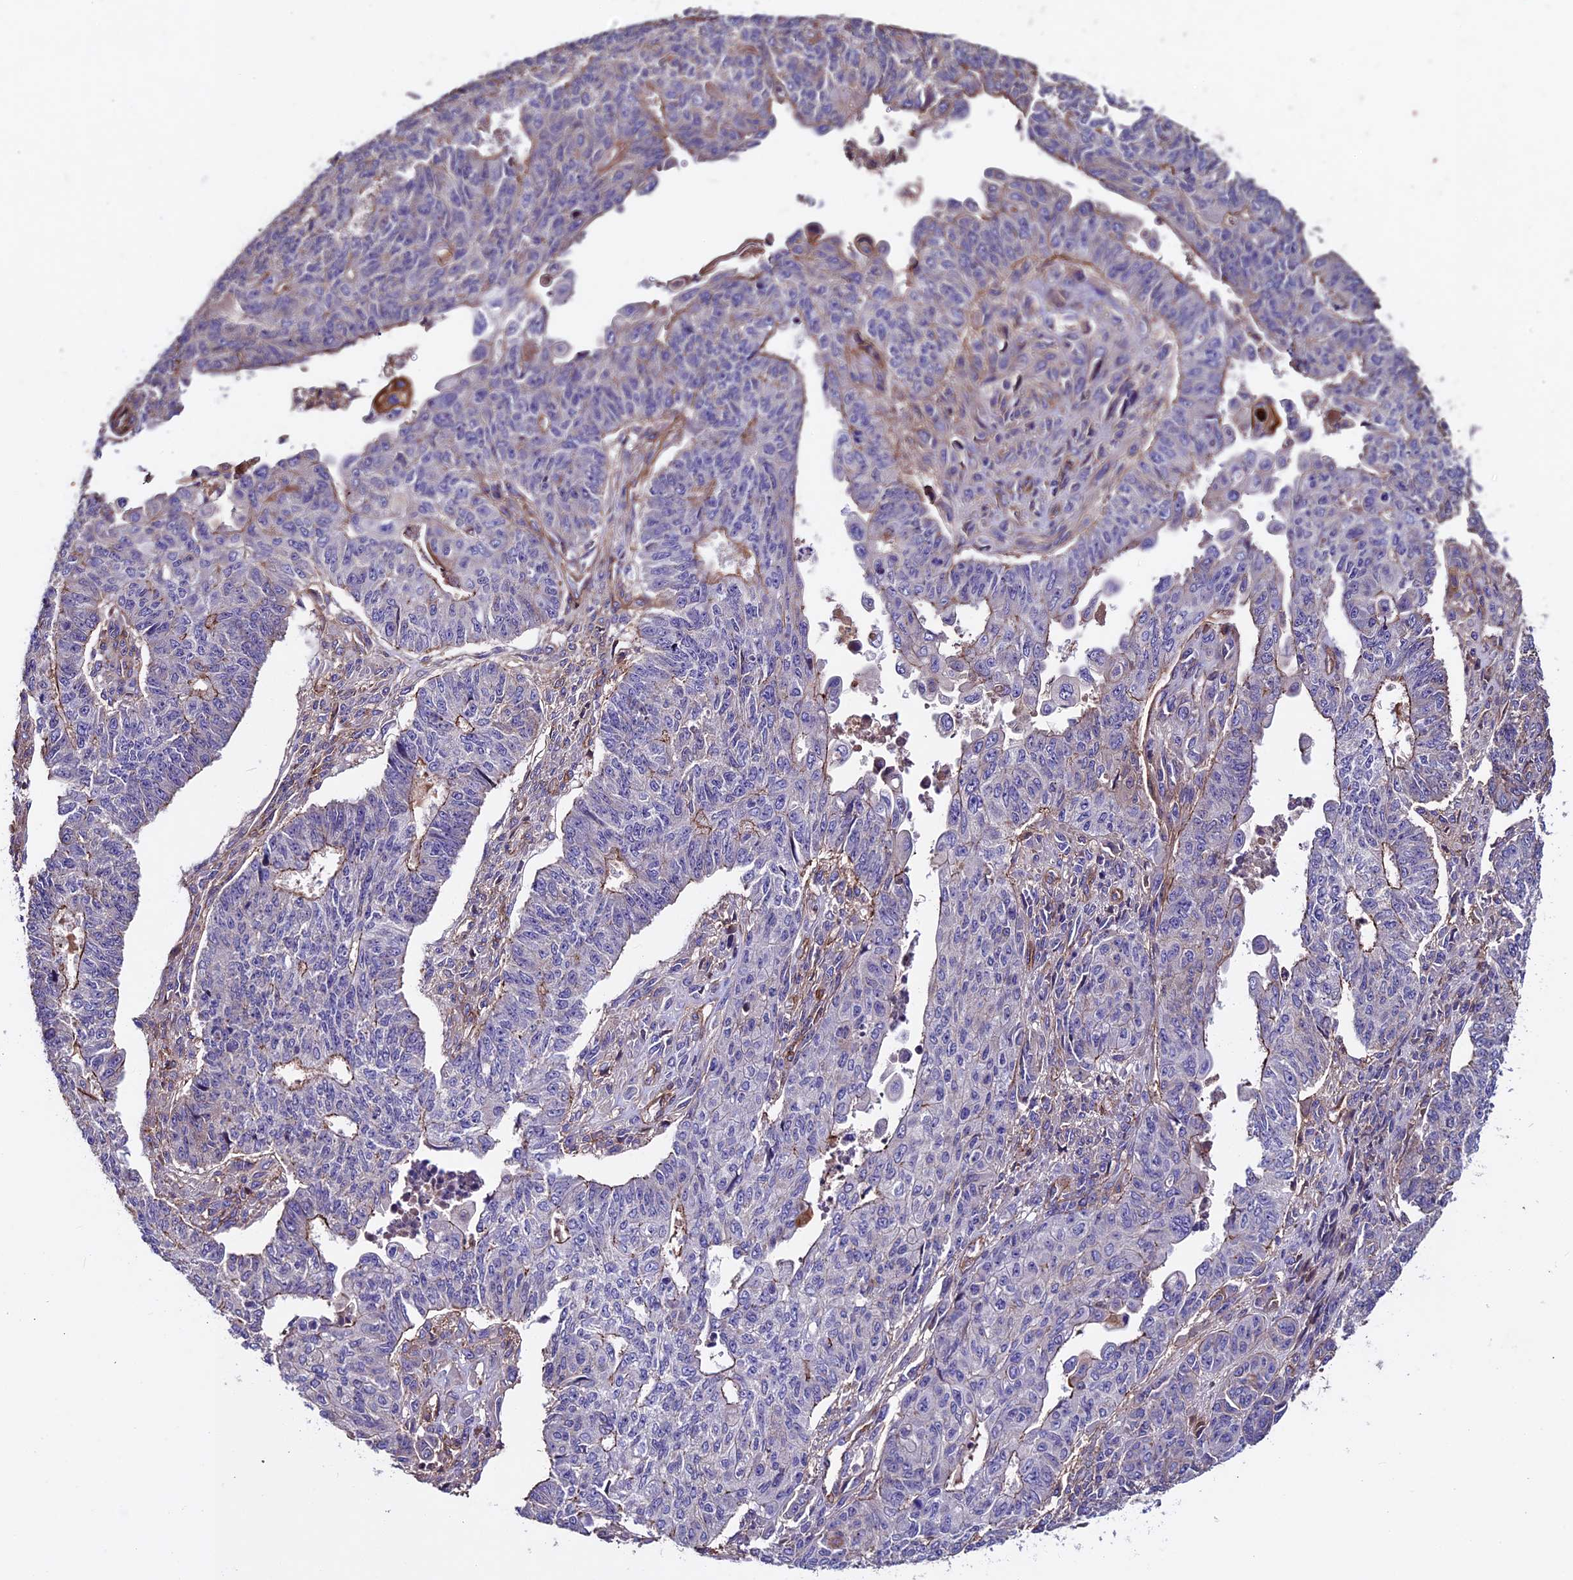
{"staining": {"intensity": "weak", "quantity": "<25%", "location": "cytoplasmic/membranous"}, "tissue": "endometrial cancer", "cell_type": "Tumor cells", "image_type": "cancer", "snomed": [{"axis": "morphology", "description": "Adenocarcinoma, NOS"}, {"axis": "topography", "description": "Endometrium"}], "caption": "Micrograph shows no significant protein expression in tumor cells of endometrial adenocarcinoma.", "gene": "EVA1B", "patient": {"sex": "female", "age": 32}}